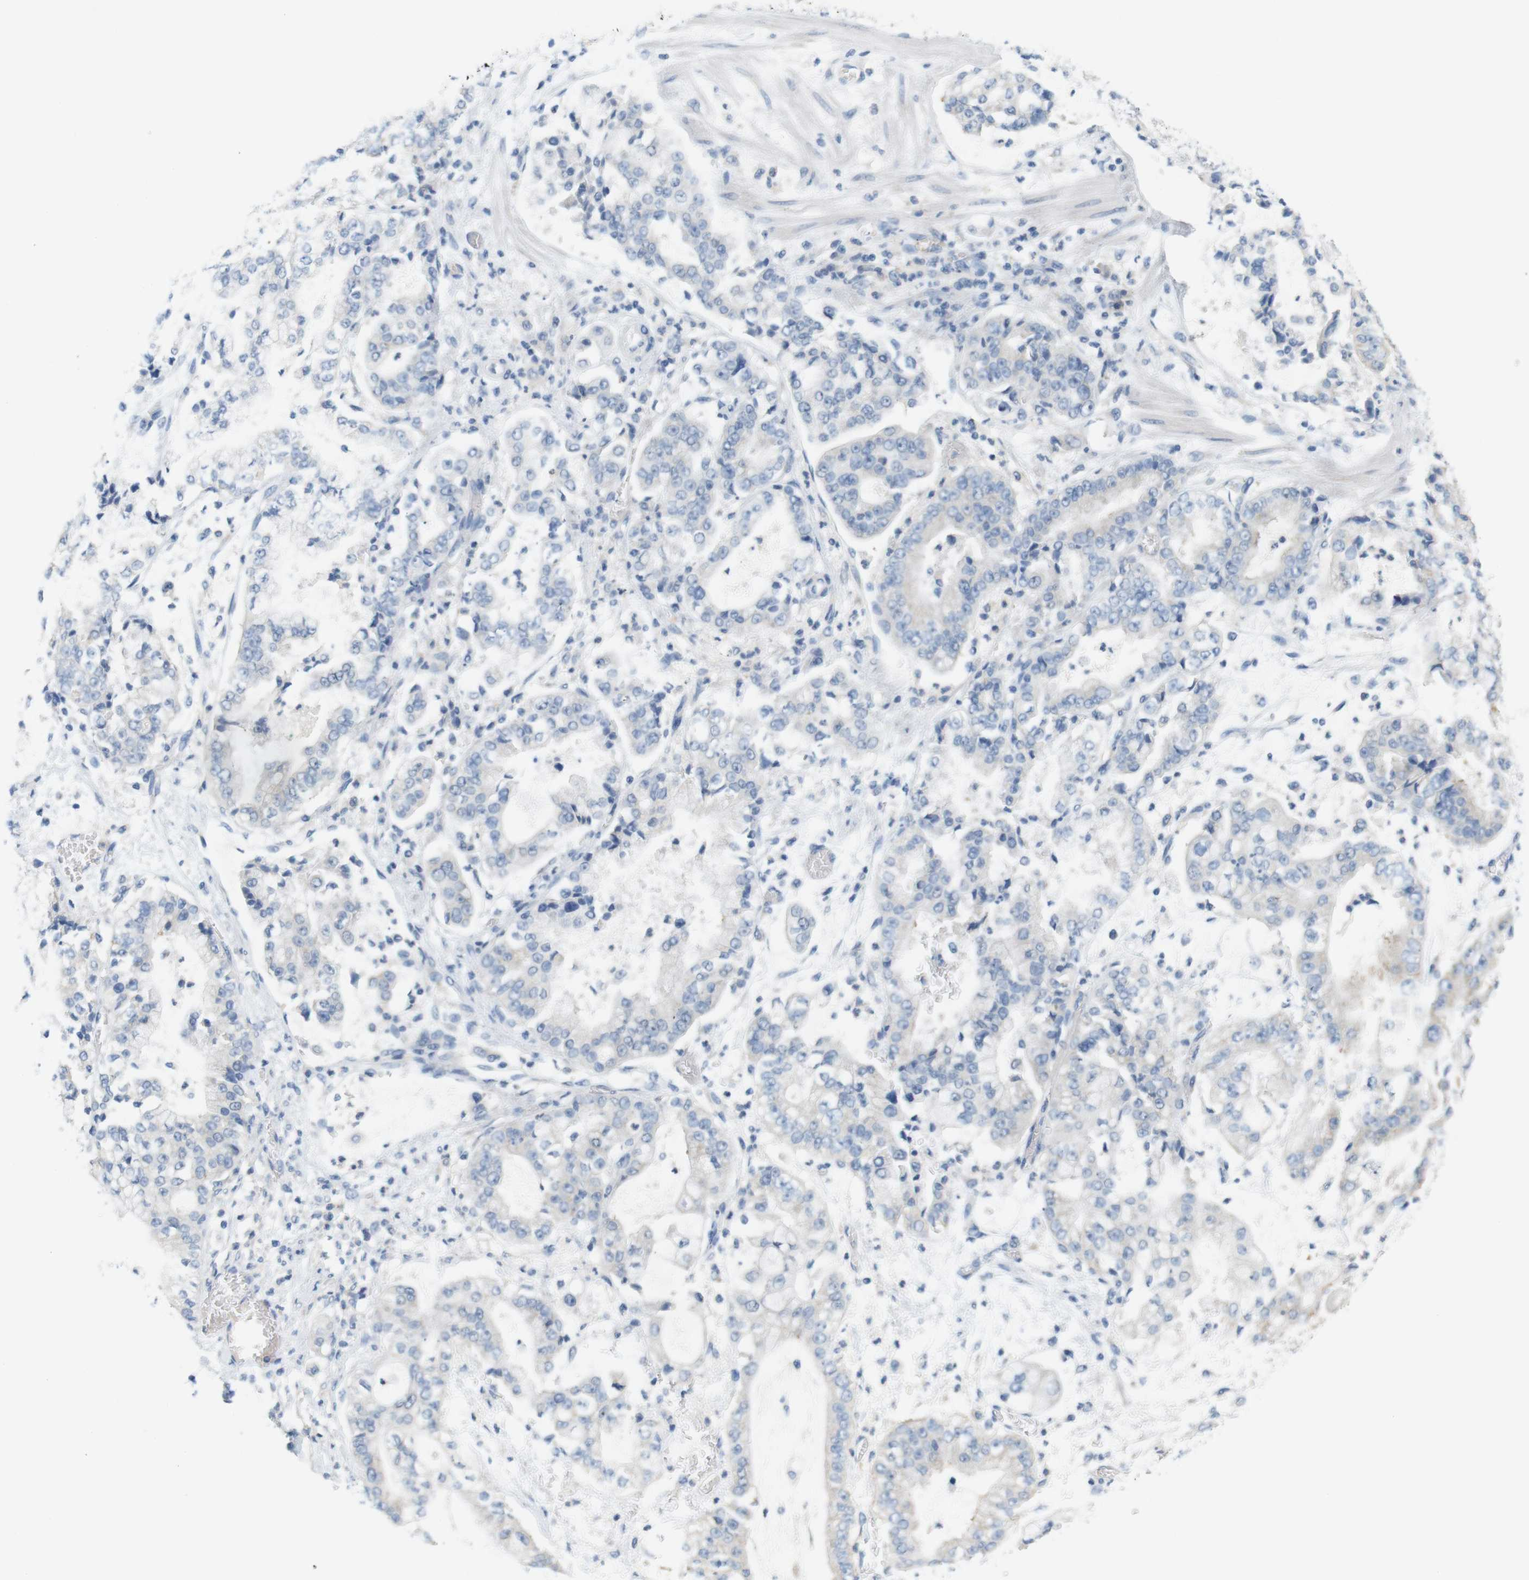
{"staining": {"intensity": "negative", "quantity": "none", "location": "none"}, "tissue": "stomach cancer", "cell_type": "Tumor cells", "image_type": "cancer", "snomed": [{"axis": "morphology", "description": "Adenocarcinoma, NOS"}, {"axis": "topography", "description": "Stomach"}], "caption": "Protein analysis of stomach cancer shows no significant expression in tumor cells.", "gene": "LRRK2", "patient": {"sex": "male", "age": 76}}